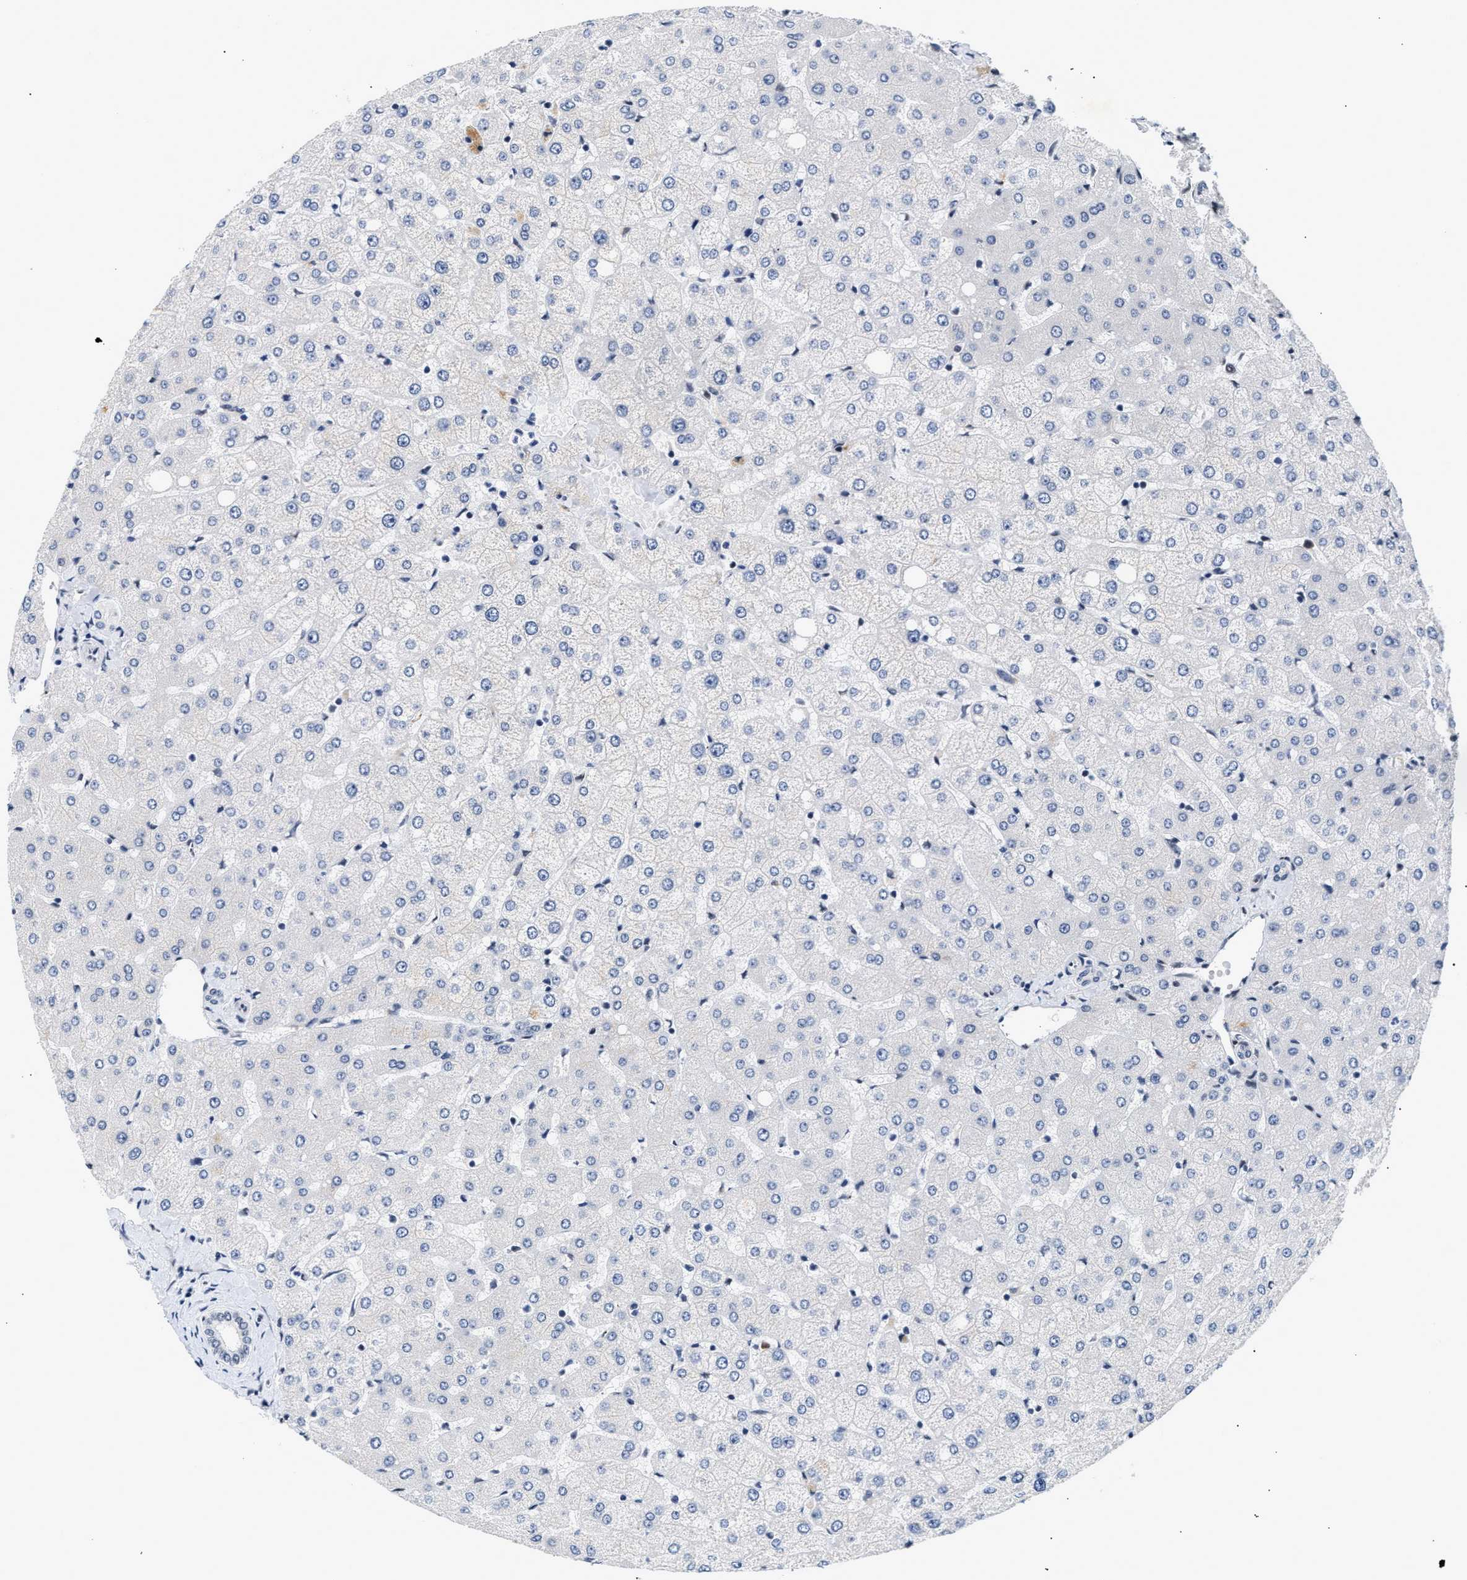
{"staining": {"intensity": "negative", "quantity": "none", "location": "none"}, "tissue": "liver", "cell_type": "Cholangiocytes", "image_type": "normal", "snomed": [{"axis": "morphology", "description": "Normal tissue, NOS"}, {"axis": "topography", "description": "Liver"}], "caption": "This is a photomicrograph of IHC staining of unremarkable liver, which shows no expression in cholangiocytes.", "gene": "THOC1", "patient": {"sex": "female", "age": 54}}